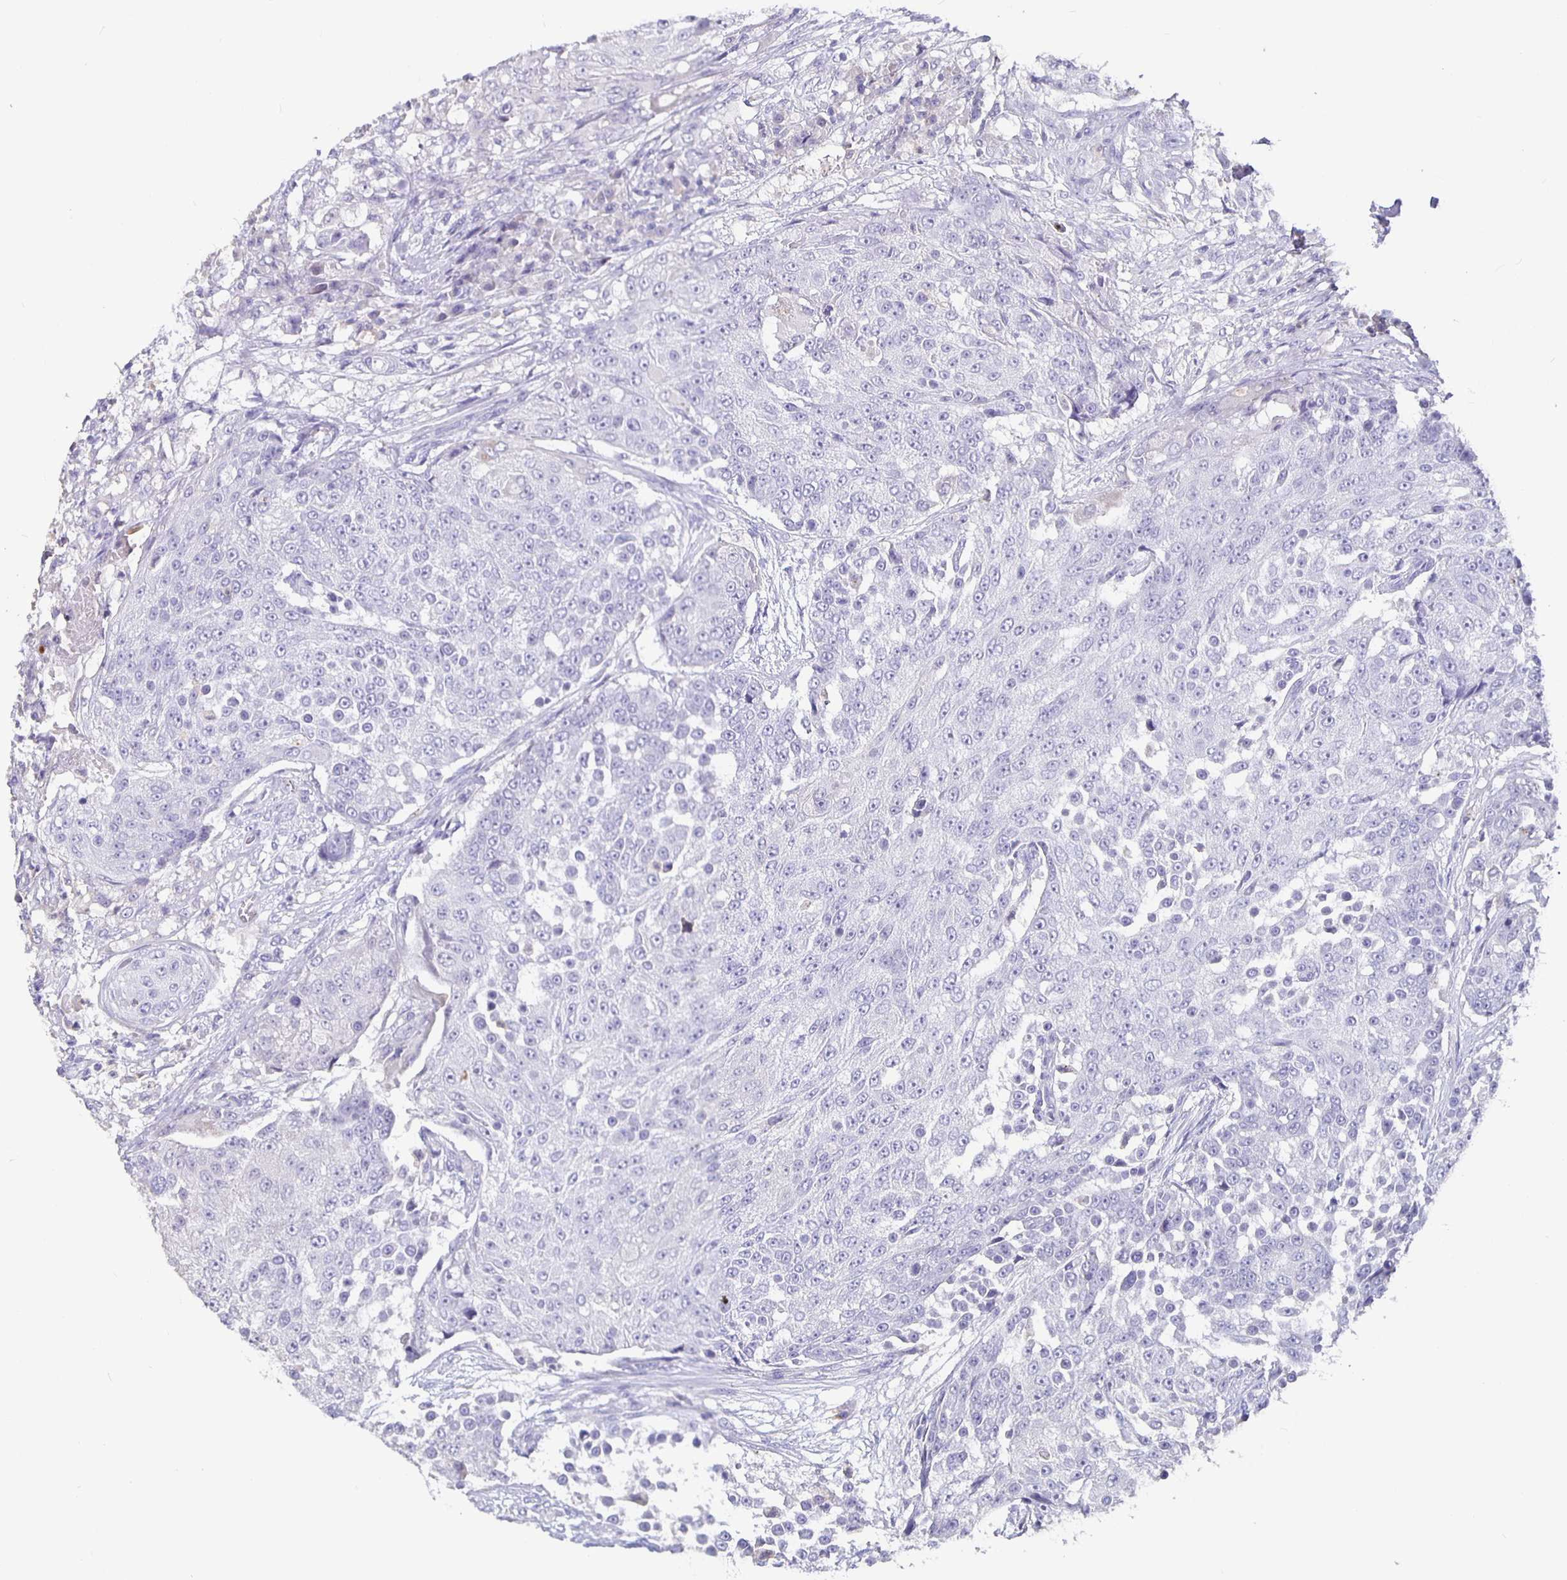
{"staining": {"intensity": "negative", "quantity": "none", "location": "none"}, "tissue": "urothelial cancer", "cell_type": "Tumor cells", "image_type": "cancer", "snomed": [{"axis": "morphology", "description": "Urothelial carcinoma, High grade"}, {"axis": "topography", "description": "Urinary bladder"}], "caption": "High-grade urothelial carcinoma was stained to show a protein in brown. There is no significant positivity in tumor cells.", "gene": "GPX4", "patient": {"sex": "female", "age": 63}}